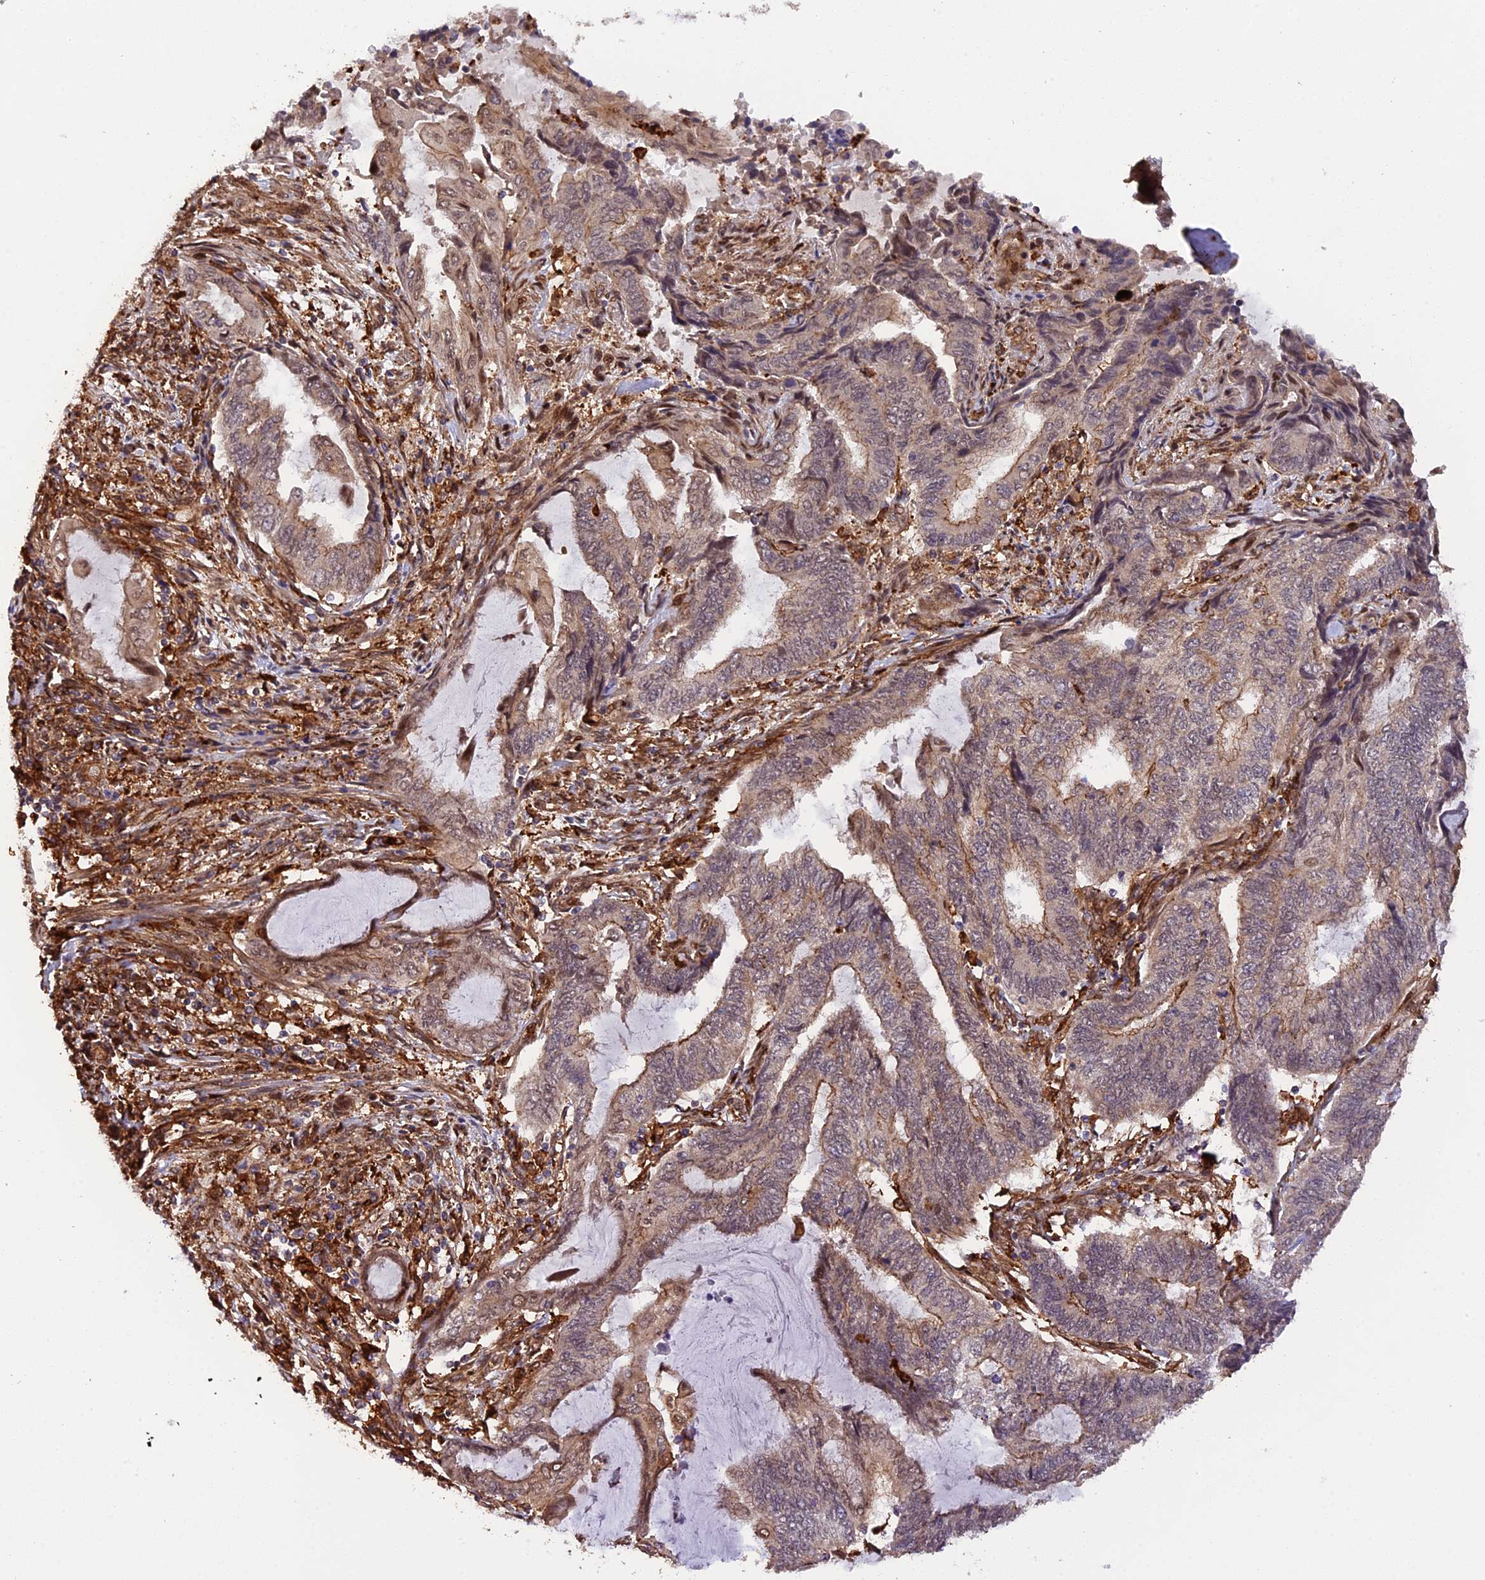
{"staining": {"intensity": "weak", "quantity": "<25%", "location": "cytoplasmic/membranous"}, "tissue": "endometrial cancer", "cell_type": "Tumor cells", "image_type": "cancer", "snomed": [{"axis": "morphology", "description": "Adenocarcinoma, NOS"}, {"axis": "topography", "description": "Uterus"}, {"axis": "topography", "description": "Endometrium"}], "caption": "Immunohistochemistry (IHC) of human endometrial adenocarcinoma exhibits no positivity in tumor cells.", "gene": "HERPUD1", "patient": {"sex": "female", "age": 70}}